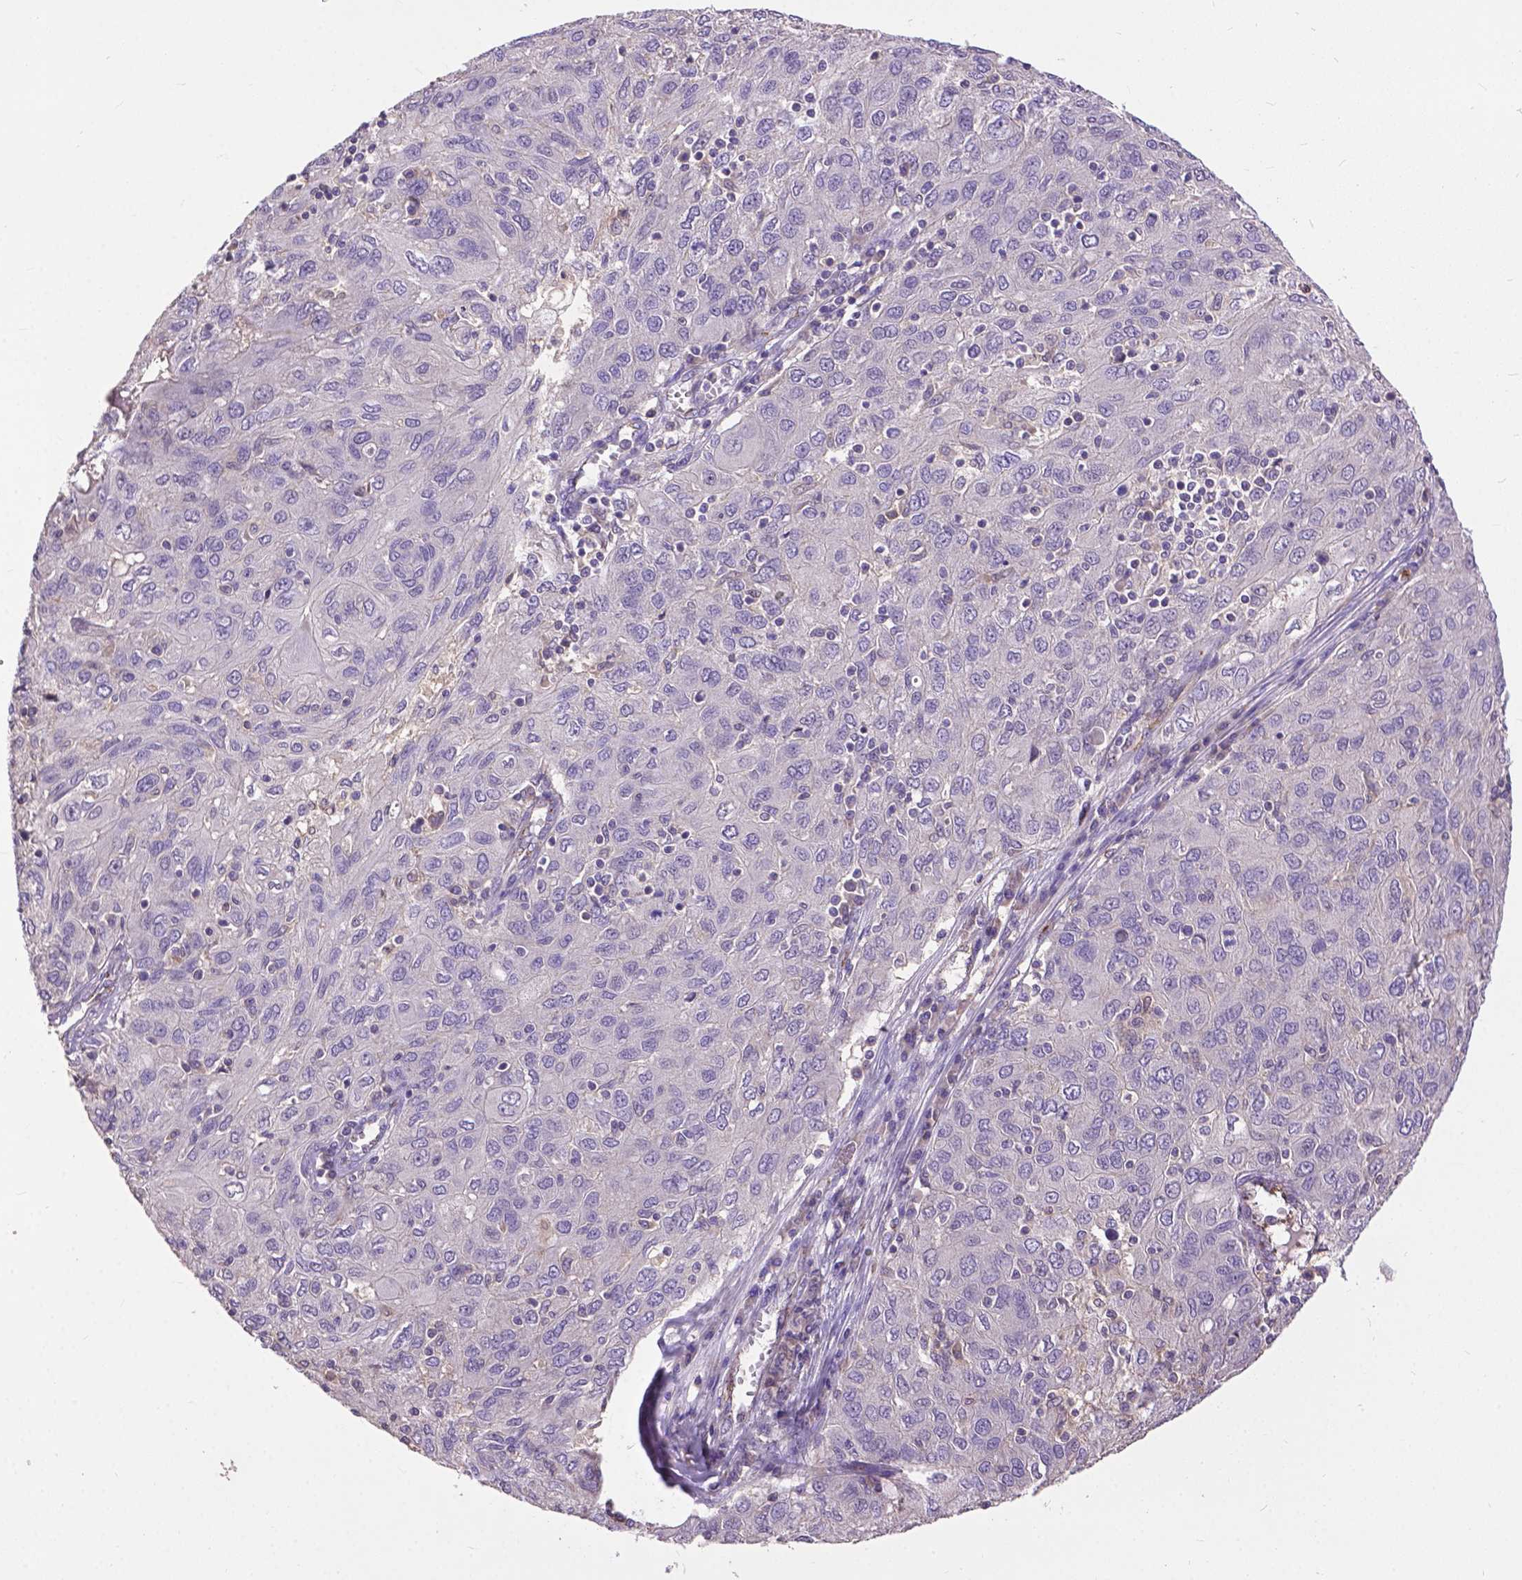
{"staining": {"intensity": "negative", "quantity": "none", "location": "none"}, "tissue": "ovarian cancer", "cell_type": "Tumor cells", "image_type": "cancer", "snomed": [{"axis": "morphology", "description": "Carcinoma, endometroid"}, {"axis": "topography", "description": "Ovary"}], "caption": "A histopathology image of ovarian endometroid carcinoma stained for a protein exhibits no brown staining in tumor cells. (DAB immunohistochemistry visualized using brightfield microscopy, high magnification).", "gene": "ZNF337", "patient": {"sex": "female", "age": 50}}